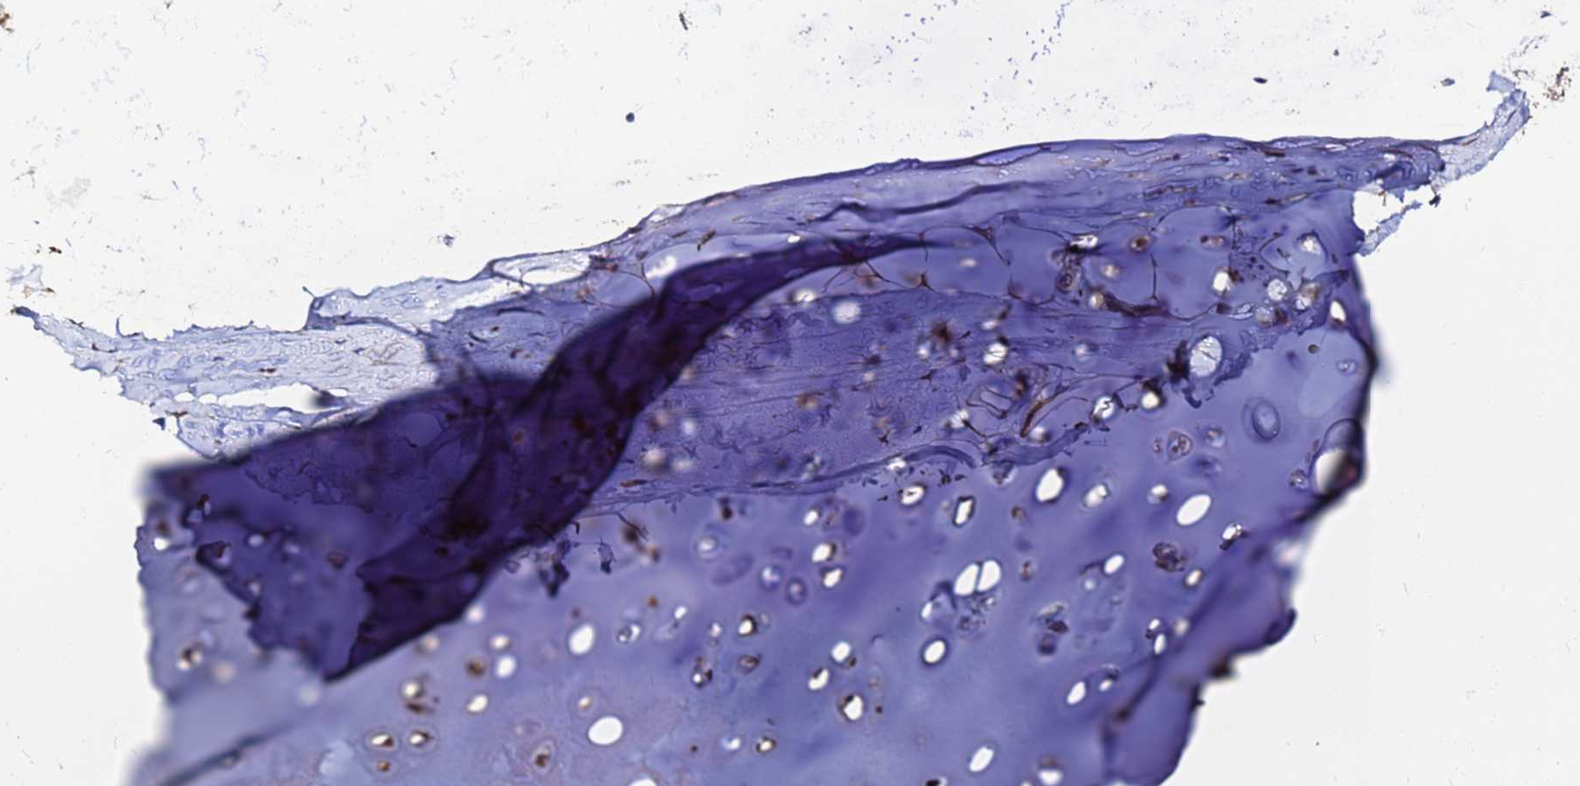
{"staining": {"intensity": "moderate", "quantity": ">75%", "location": "cytoplasmic/membranous"}, "tissue": "adipose tissue", "cell_type": "Adipocytes", "image_type": "normal", "snomed": [{"axis": "morphology", "description": "Normal tissue, NOS"}, {"axis": "topography", "description": "Lymph node"}, {"axis": "topography", "description": "Bronchus"}], "caption": "A medium amount of moderate cytoplasmic/membranous expression is identified in approximately >75% of adipocytes in normal adipose tissue.", "gene": "MOB2", "patient": {"sex": "male", "age": 63}}